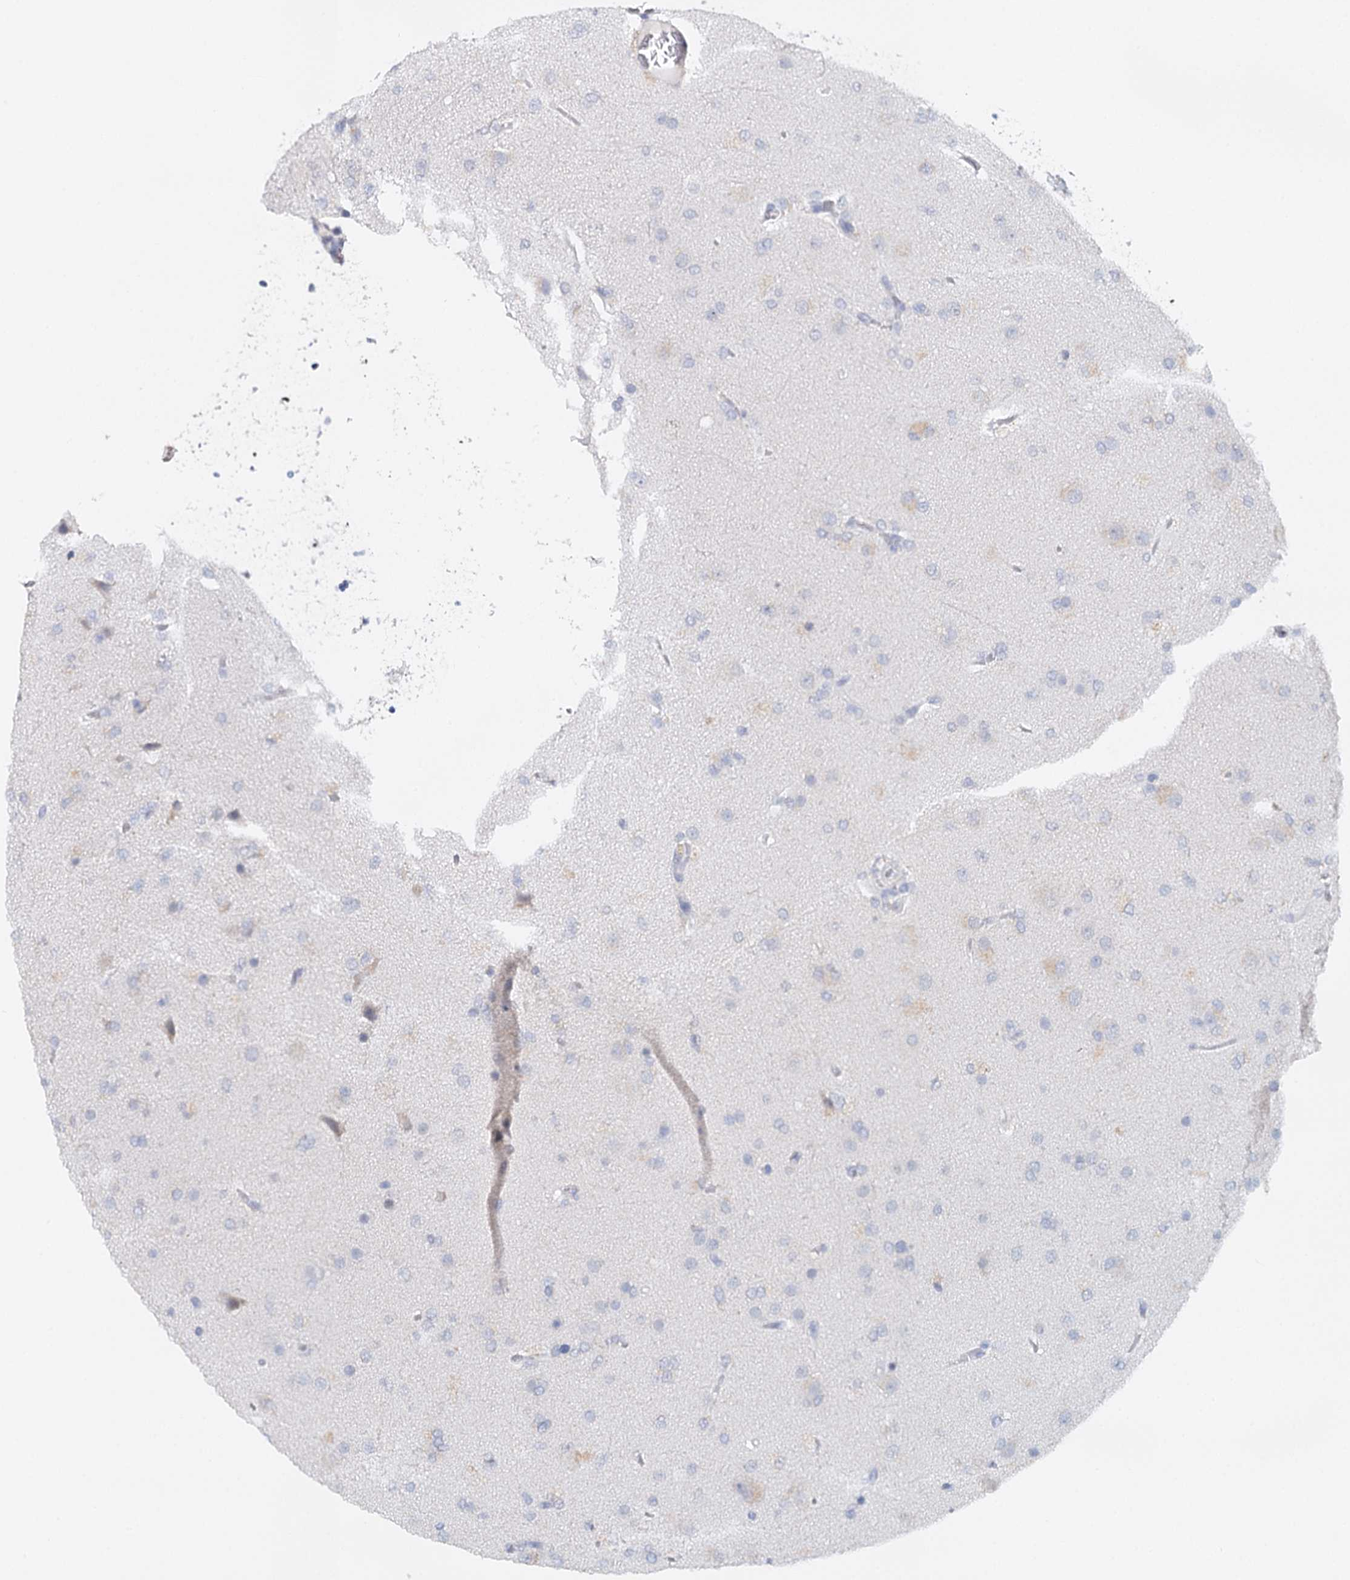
{"staining": {"intensity": "negative", "quantity": "none", "location": "none"}, "tissue": "glioma", "cell_type": "Tumor cells", "image_type": "cancer", "snomed": [{"axis": "morphology", "description": "Glioma, malignant, High grade"}, {"axis": "topography", "description": "Brain"}], "caption": "This is an immunohistochemistry micrograph of high-grade glioma (malignant). There is no expression in tumor cells.", "gene": "TP53", "patient": {"sex": "female", "age": 74}}